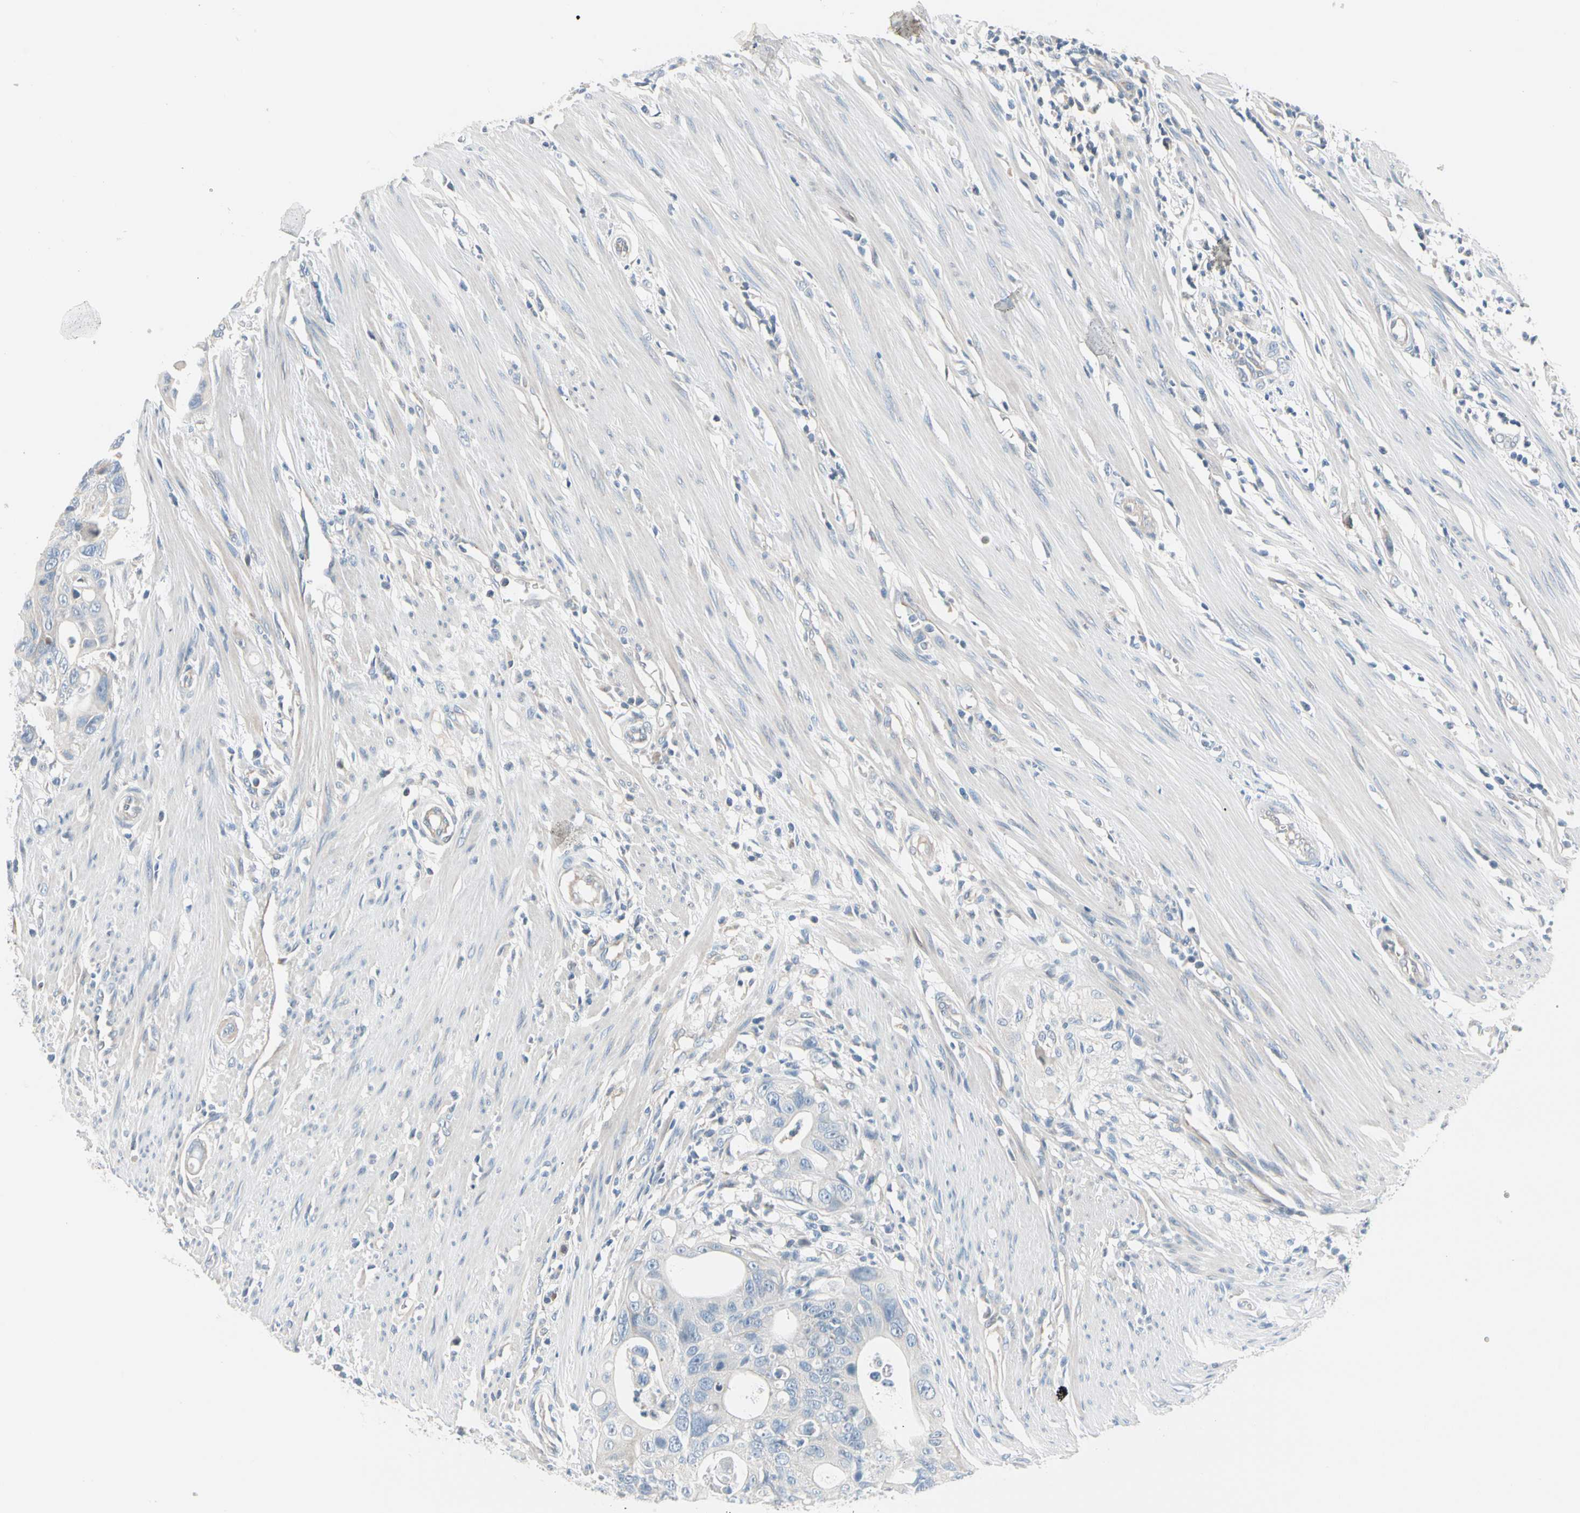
{"staining": {"intensity": "negative", "quantity": "none", "location": "none"}, "tissue": "colorectal cancer", "cell_type": "Tumor cells", "image_type": "cancer", "snomed": [{"axis": "morphology", "description": "Adenocarcinoma, NOS"}, {"axis": "topography", "description": "Colon"}], "caption": "Immunohistochemical staining of human colorectal cancer displays no significant expression in tumor cells.", "gene": "STK40", "patient": {"sex": "female", "age": 57}}